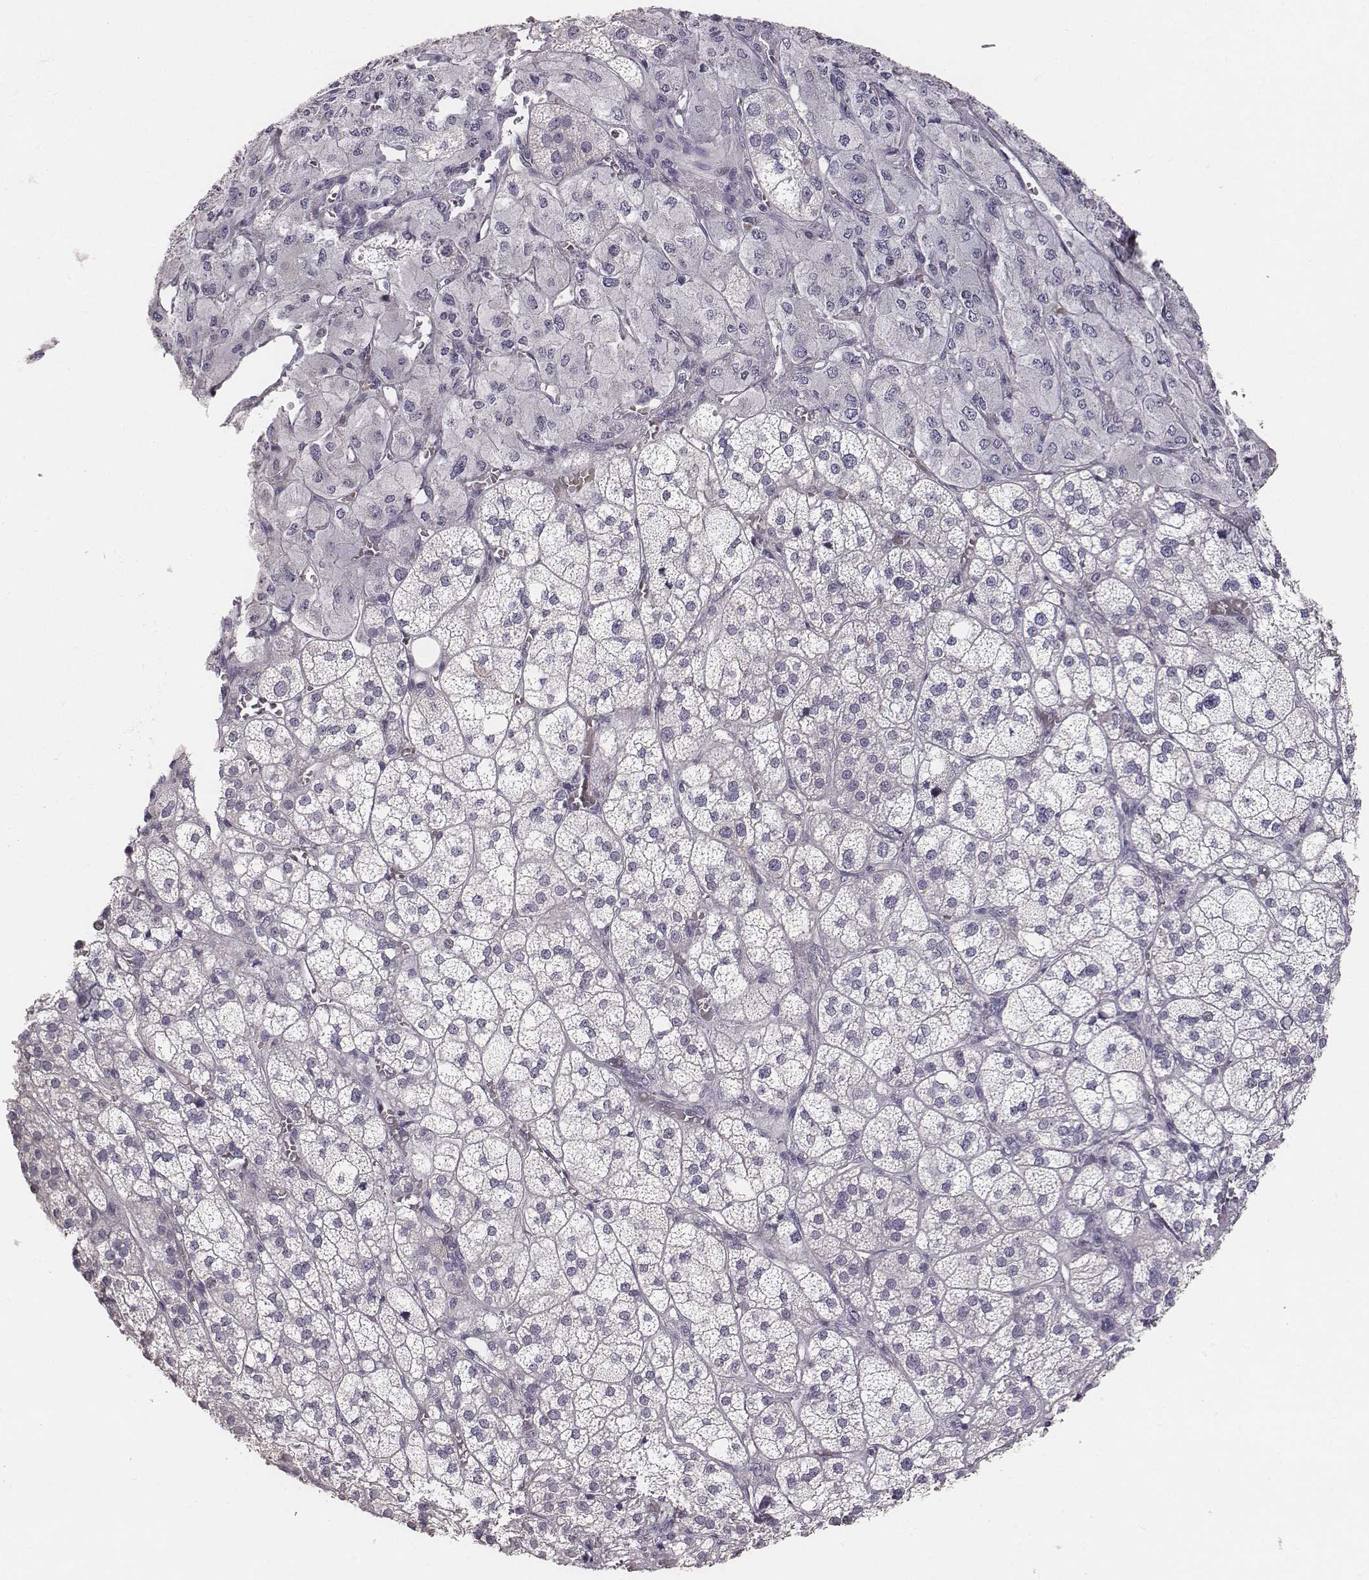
{"staining": {"intensity": "negative", "quantity": "none", "location": "none"}, "tissue": "adrenal gland", "cell_type": "Glandular cells", "image_type": "normal", "snomed": [{"axis": "morphology", "description": "Normal tissue, NOS"}, {"axis": "topography", "description": "Adrenal gland"}], "caption": "This is a image of immunohistochemistry (IHC) staining of benign adrenal gland, which shows no expression in glandular cells.", "gene": "NIFK", "patient": {"sex": "female", "age": 60}}